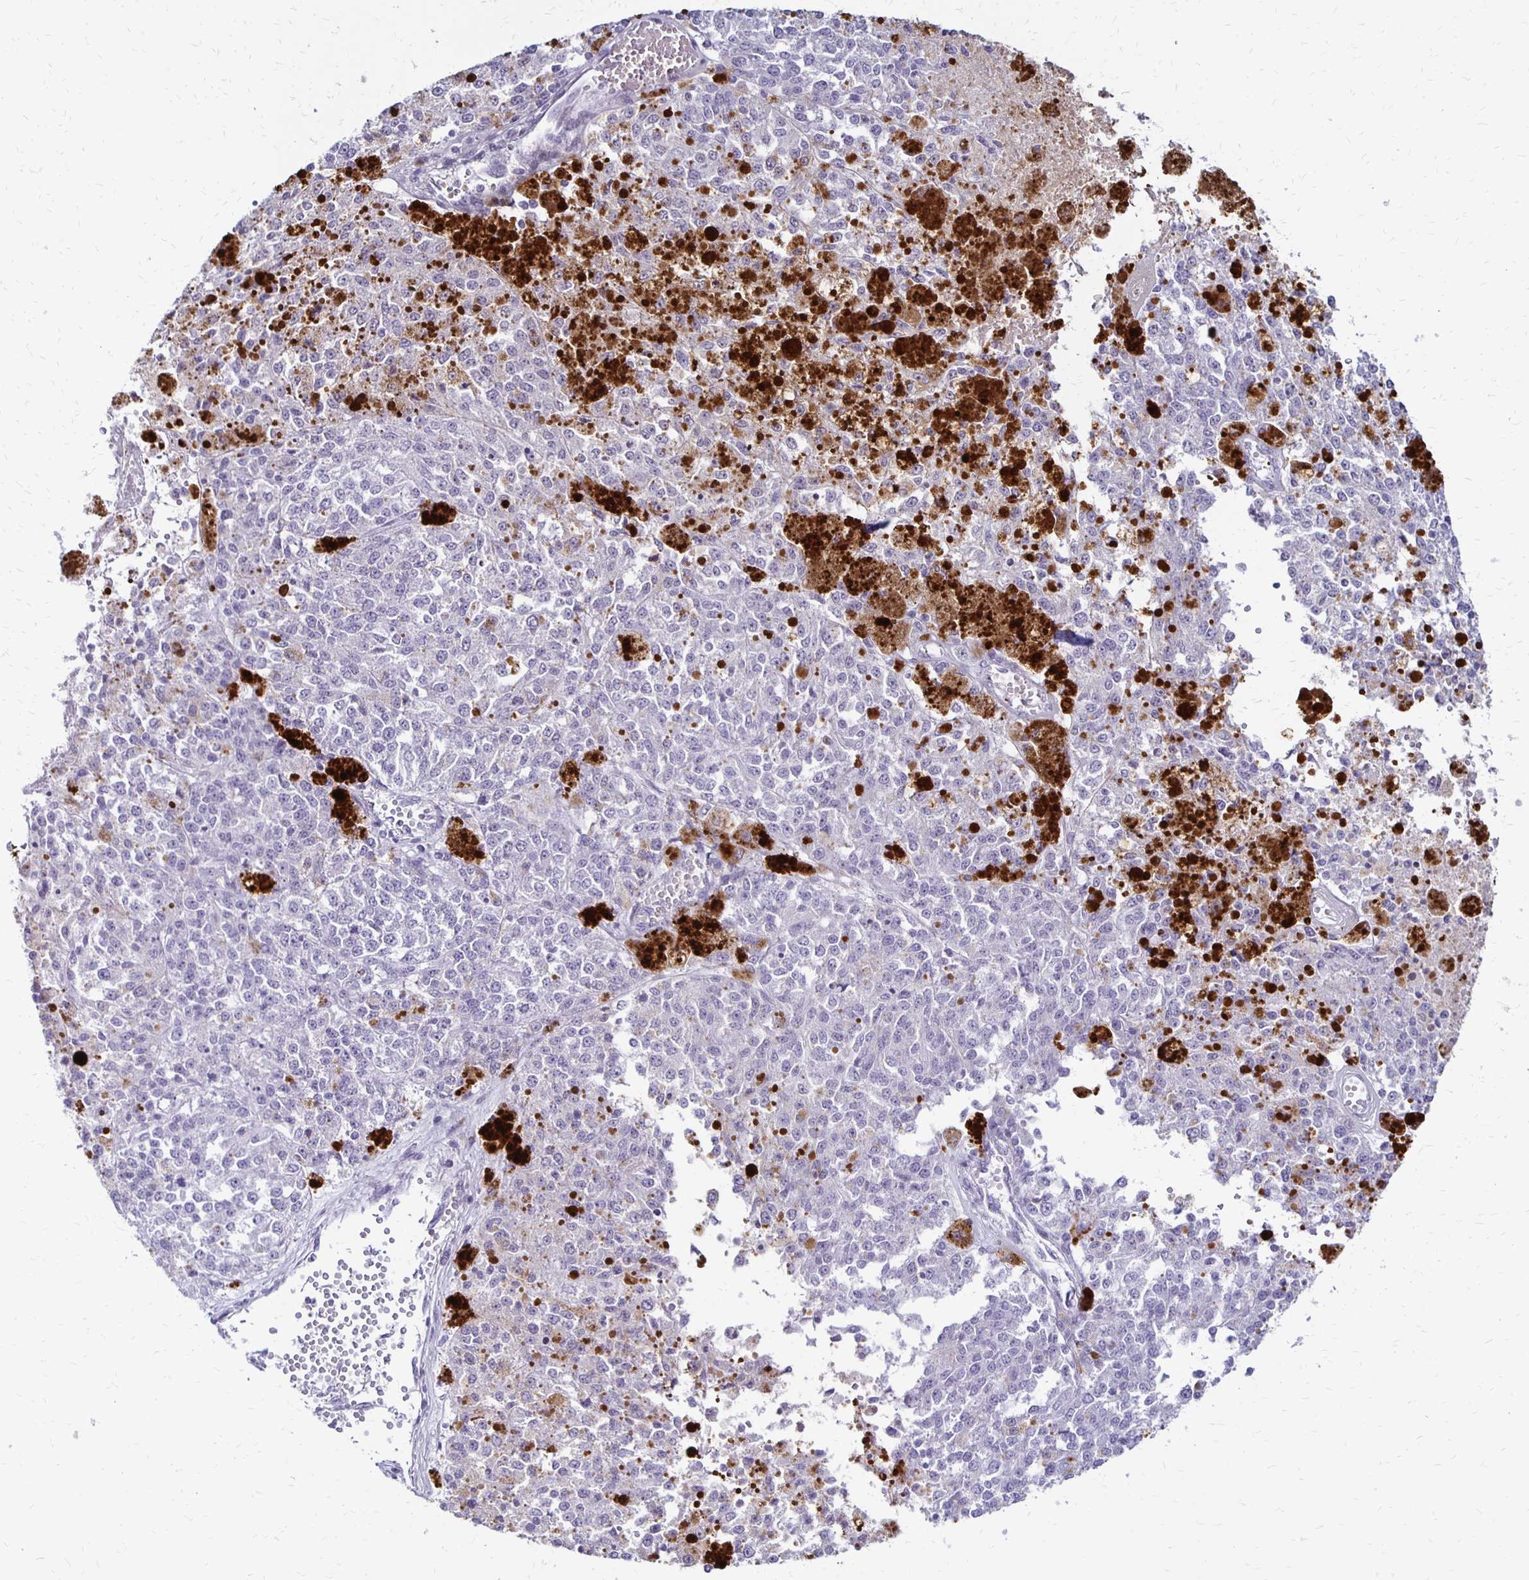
{"staining": {"intensity": "negative", "quantity": "none", "location": "none"}, "tissue": "melanoma", "cell_type": "Tumor cells", "image_type": "cancer", "snomed": [{"axis": "morphology", "description": "Malignant melanoma, Metastatic site"}, {"axis": "topography", "description": "Lymph node"}], "caption": "Tumor cells are negative for brown protein staining in melanoma.", "gene": "RYR1", "patient": {"sex": "female", "age": 64}}